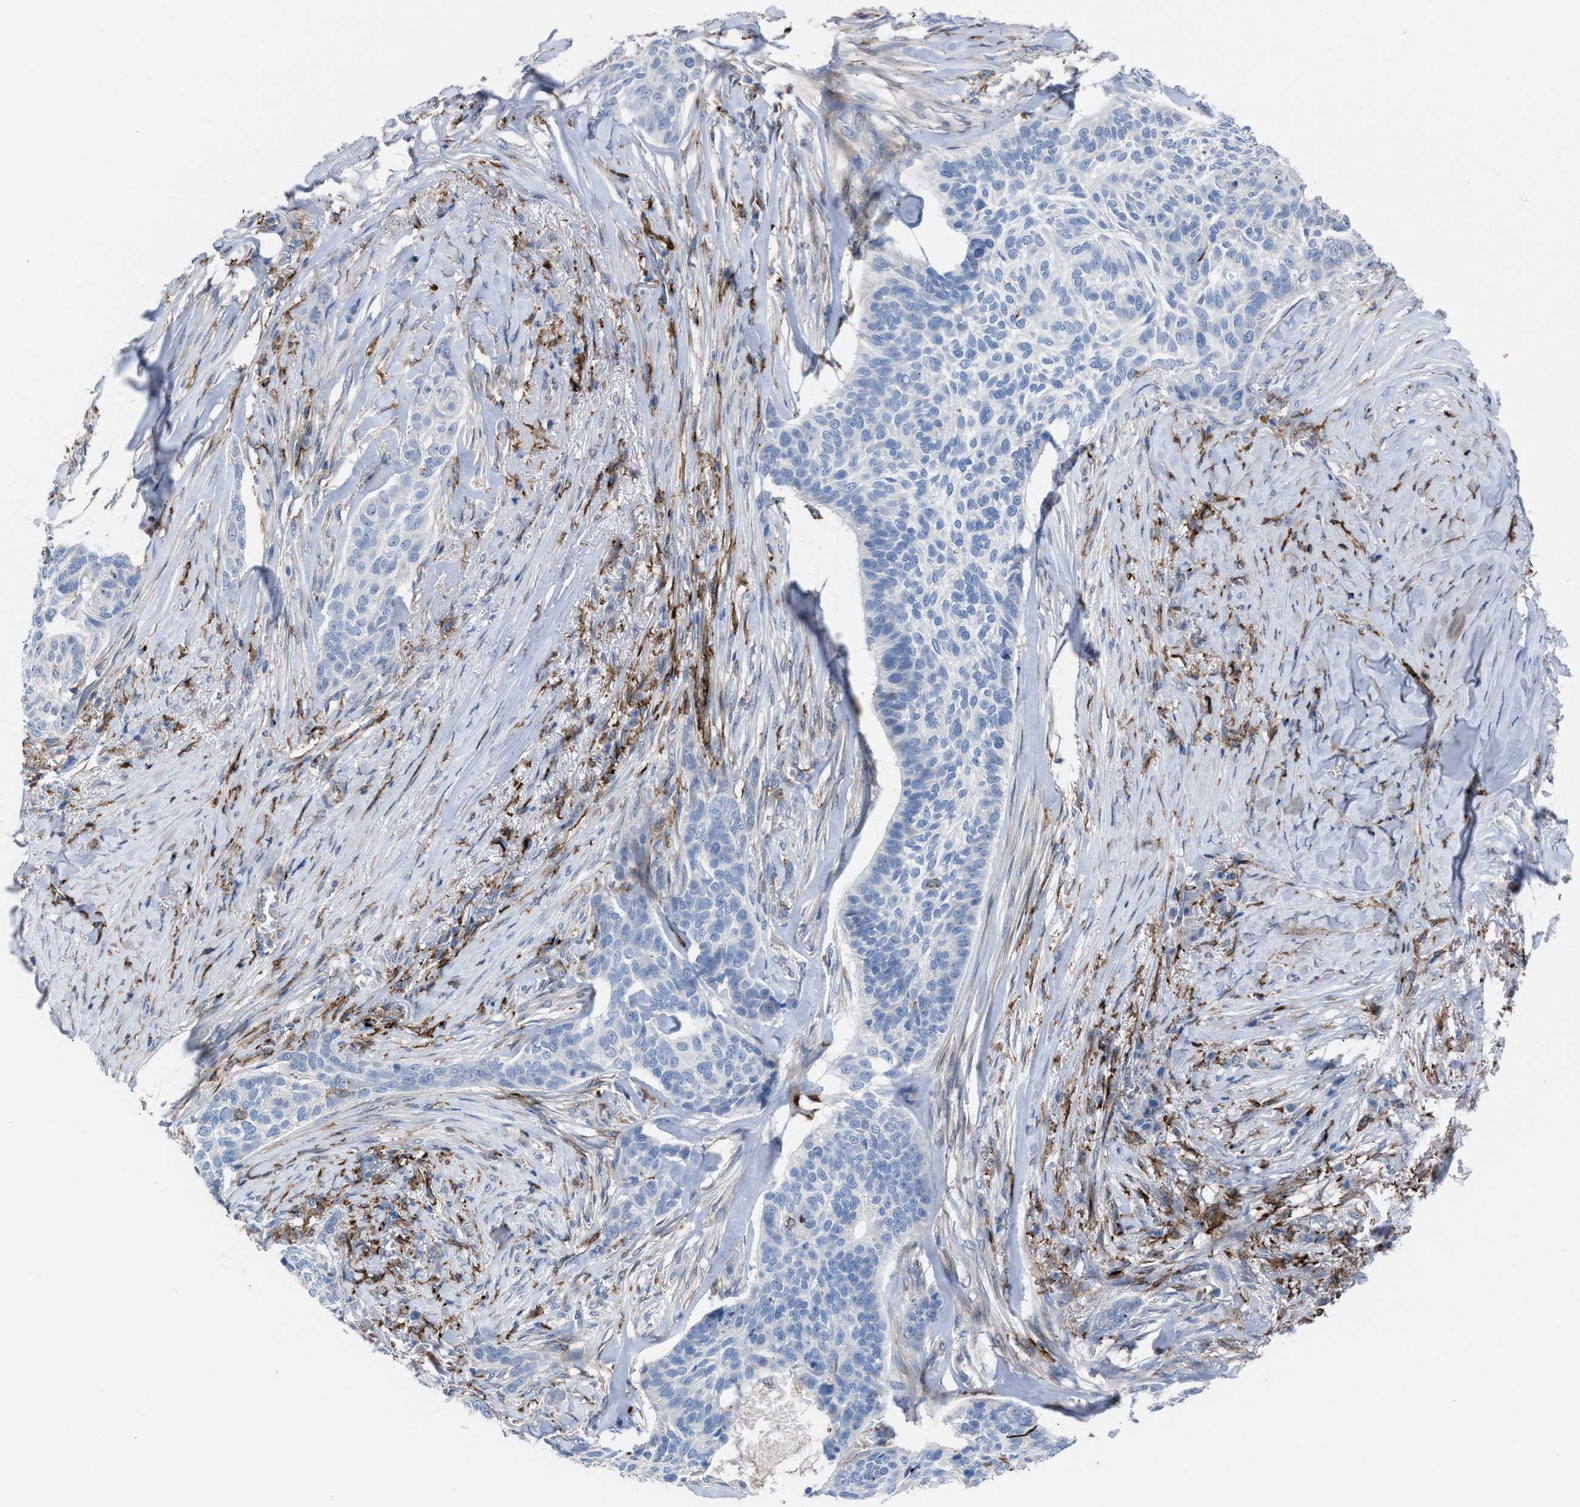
{"staining": {"intensity": "negative", "quantity": "none", "location": "none"}, "tissue": "skin cancer", "cell_type": "Tumor cells", "image_type": "cancer", "snomed": [{"axis": "morphology", "description": "Basal cell carcinoma"}, {"axis": "topography", "description": "Skin"}], "caption": "Immunohistochemical staining of skin cancer (basal cell carcinoma) shows no significant positivity in tumor cells.", "gene": "SLC47A1", "patient": {"sex": "male", "age": 85}}